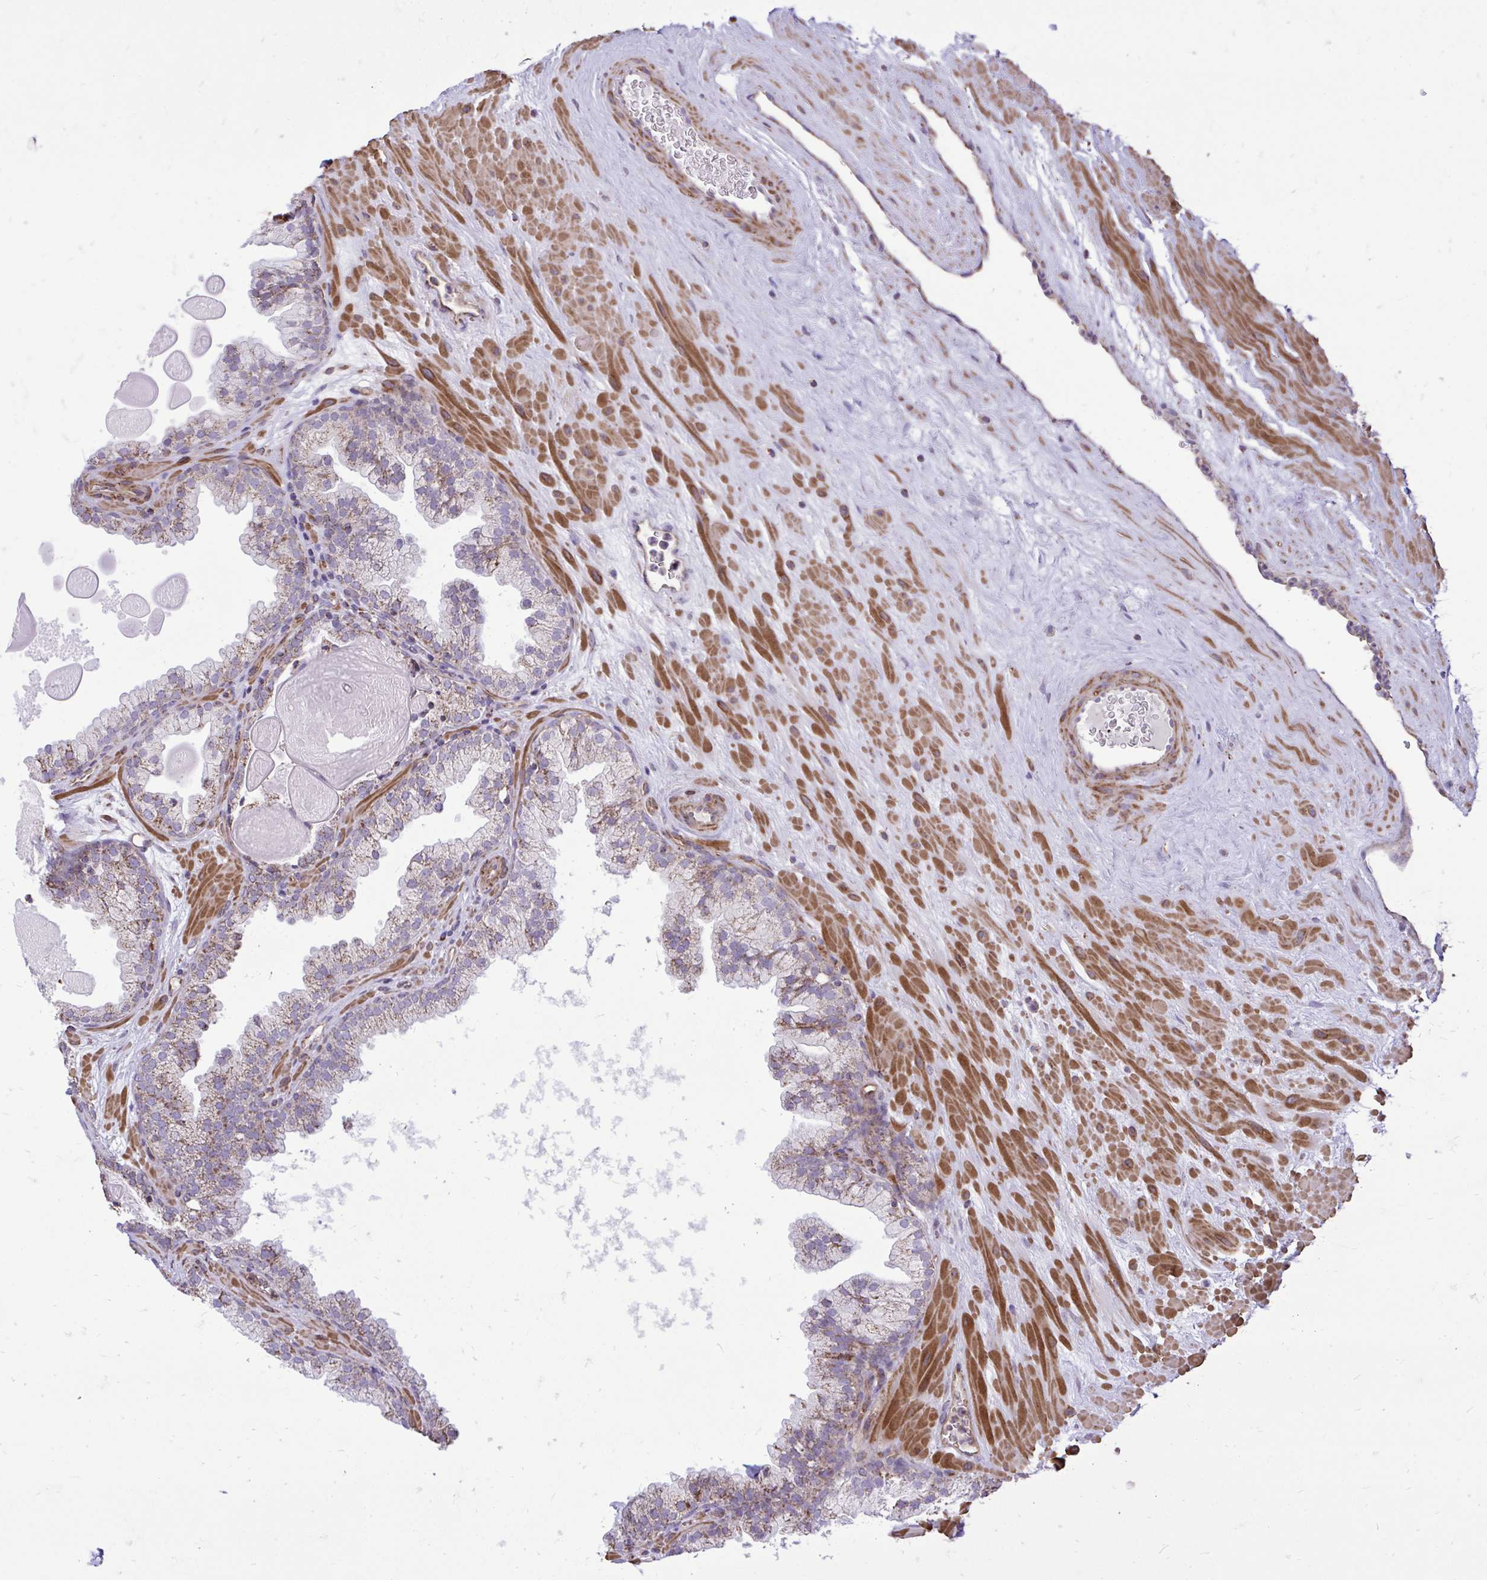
{"staining": {"intensity": "moderate", "quantity": "25%-75%", "location": "cytoplasmic/membranous"}, "tissue": "prostate", "cell_type": "Glandular cells", "image_type": "normal", "snomed": [{"axis": "morphology", "description": "Normal tissue, NOS"}, {"axis": "topography", "description": "Prostate"}, {"axis": "topography", "description": "Peripheral nerve tissue"}], "caption": "A micrograph showing moderate cytoplasmic/membranous expression in about 25%-75% of glandular cells in normal prostate, as visualized by brown immunohistochemical staining.", "gene": "UBE2C", "patient": {"sex": "male", "age": 61}}